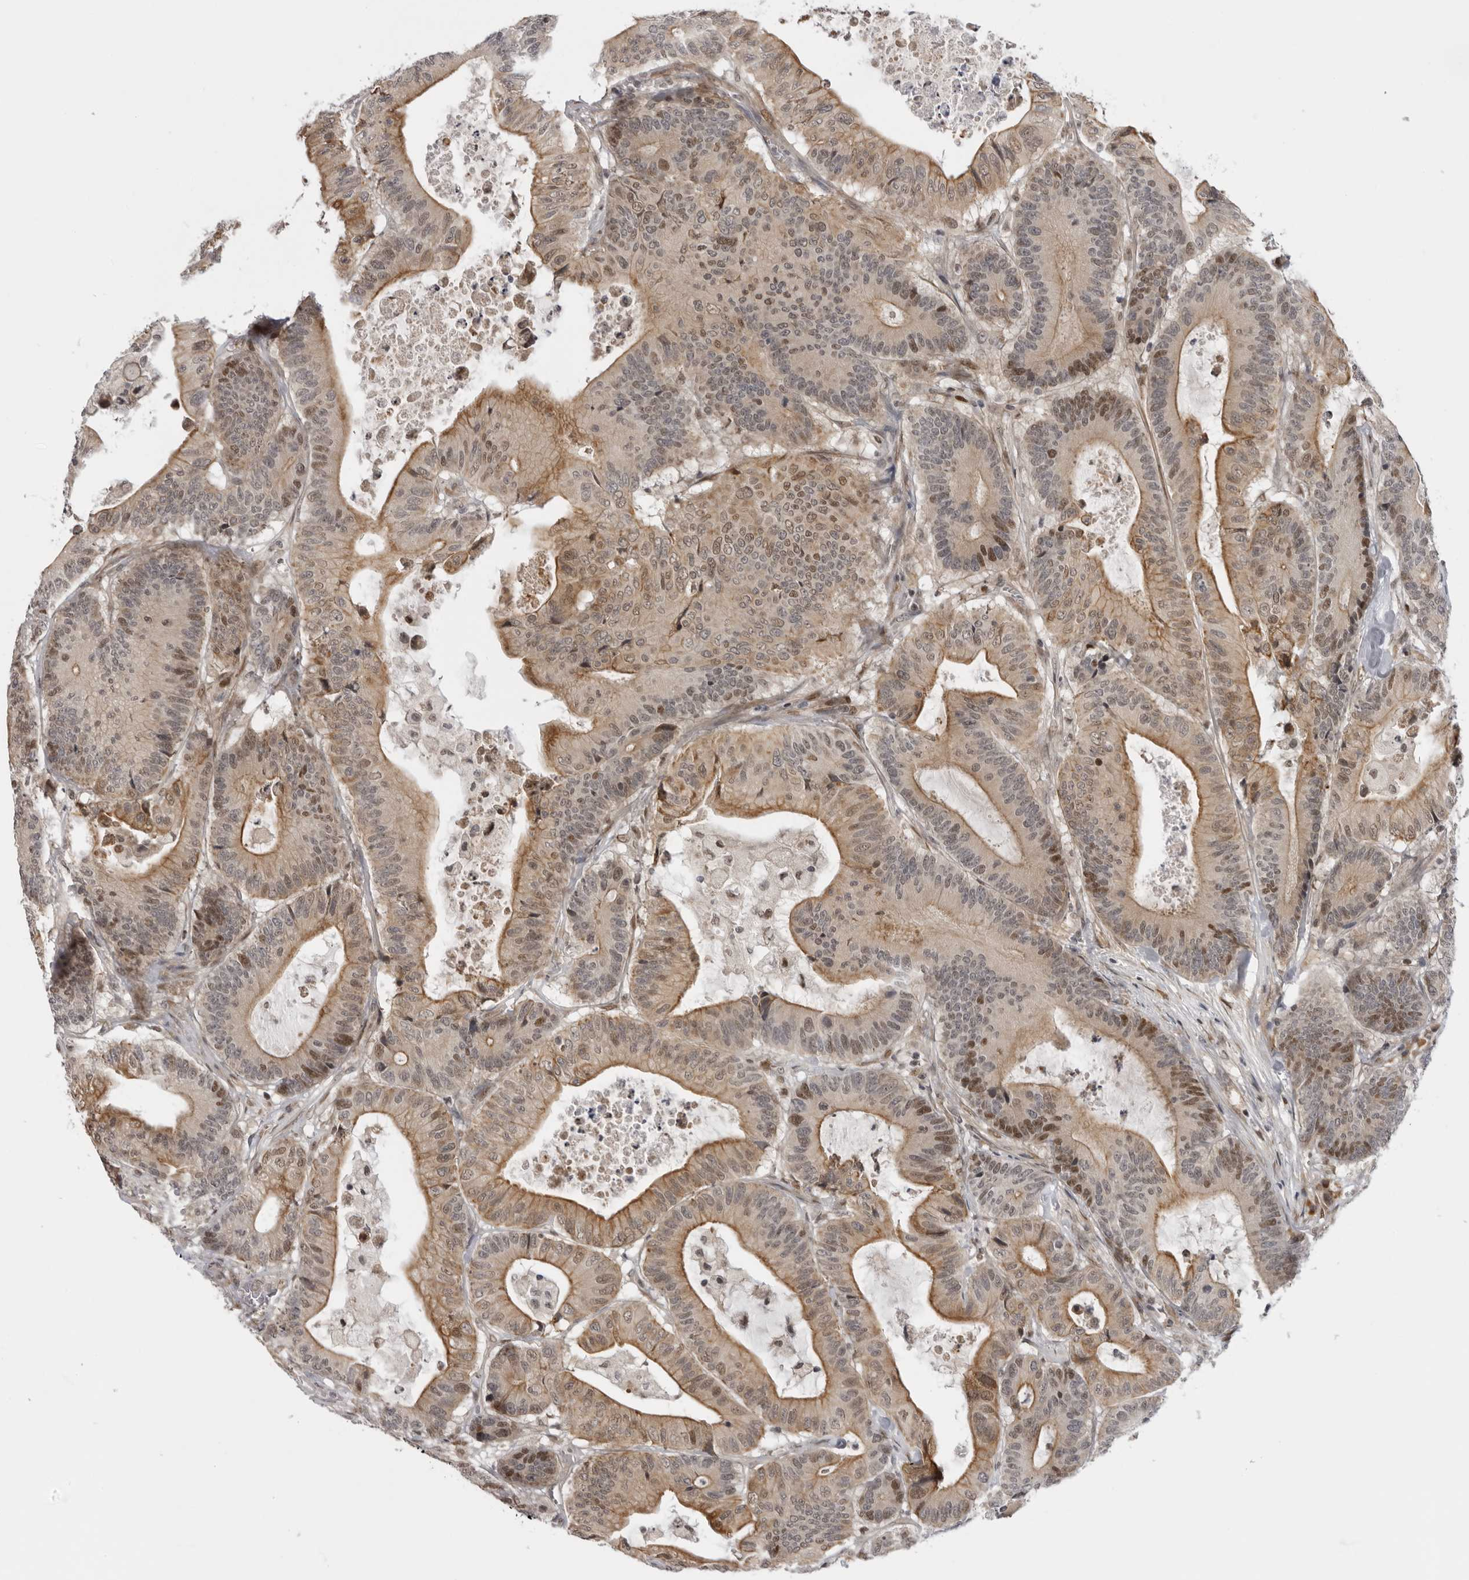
{"staining": {"intensity": "moderate", "quantity": ">75%", "location": "cytoplasmic/membranous,nuclear"}, "tissue": "colorectal cancer", "cell_type": "Tumor cells", "image_type": "cancer", "snomed": [{"axis": "morphology", "description": "Adenocarcinoma, NOS"}, {"axis": "topography", "description": "Colon"}], "caption": "Colorectal cancer (adenocarcinoma) stained with a brown dye reveals moderate cytoplasmic/membranous and nuclear positive expression in about >75% of tumor cells.", "gene": "ALPK2", "patient": {"sex": "female", "age": 84}}